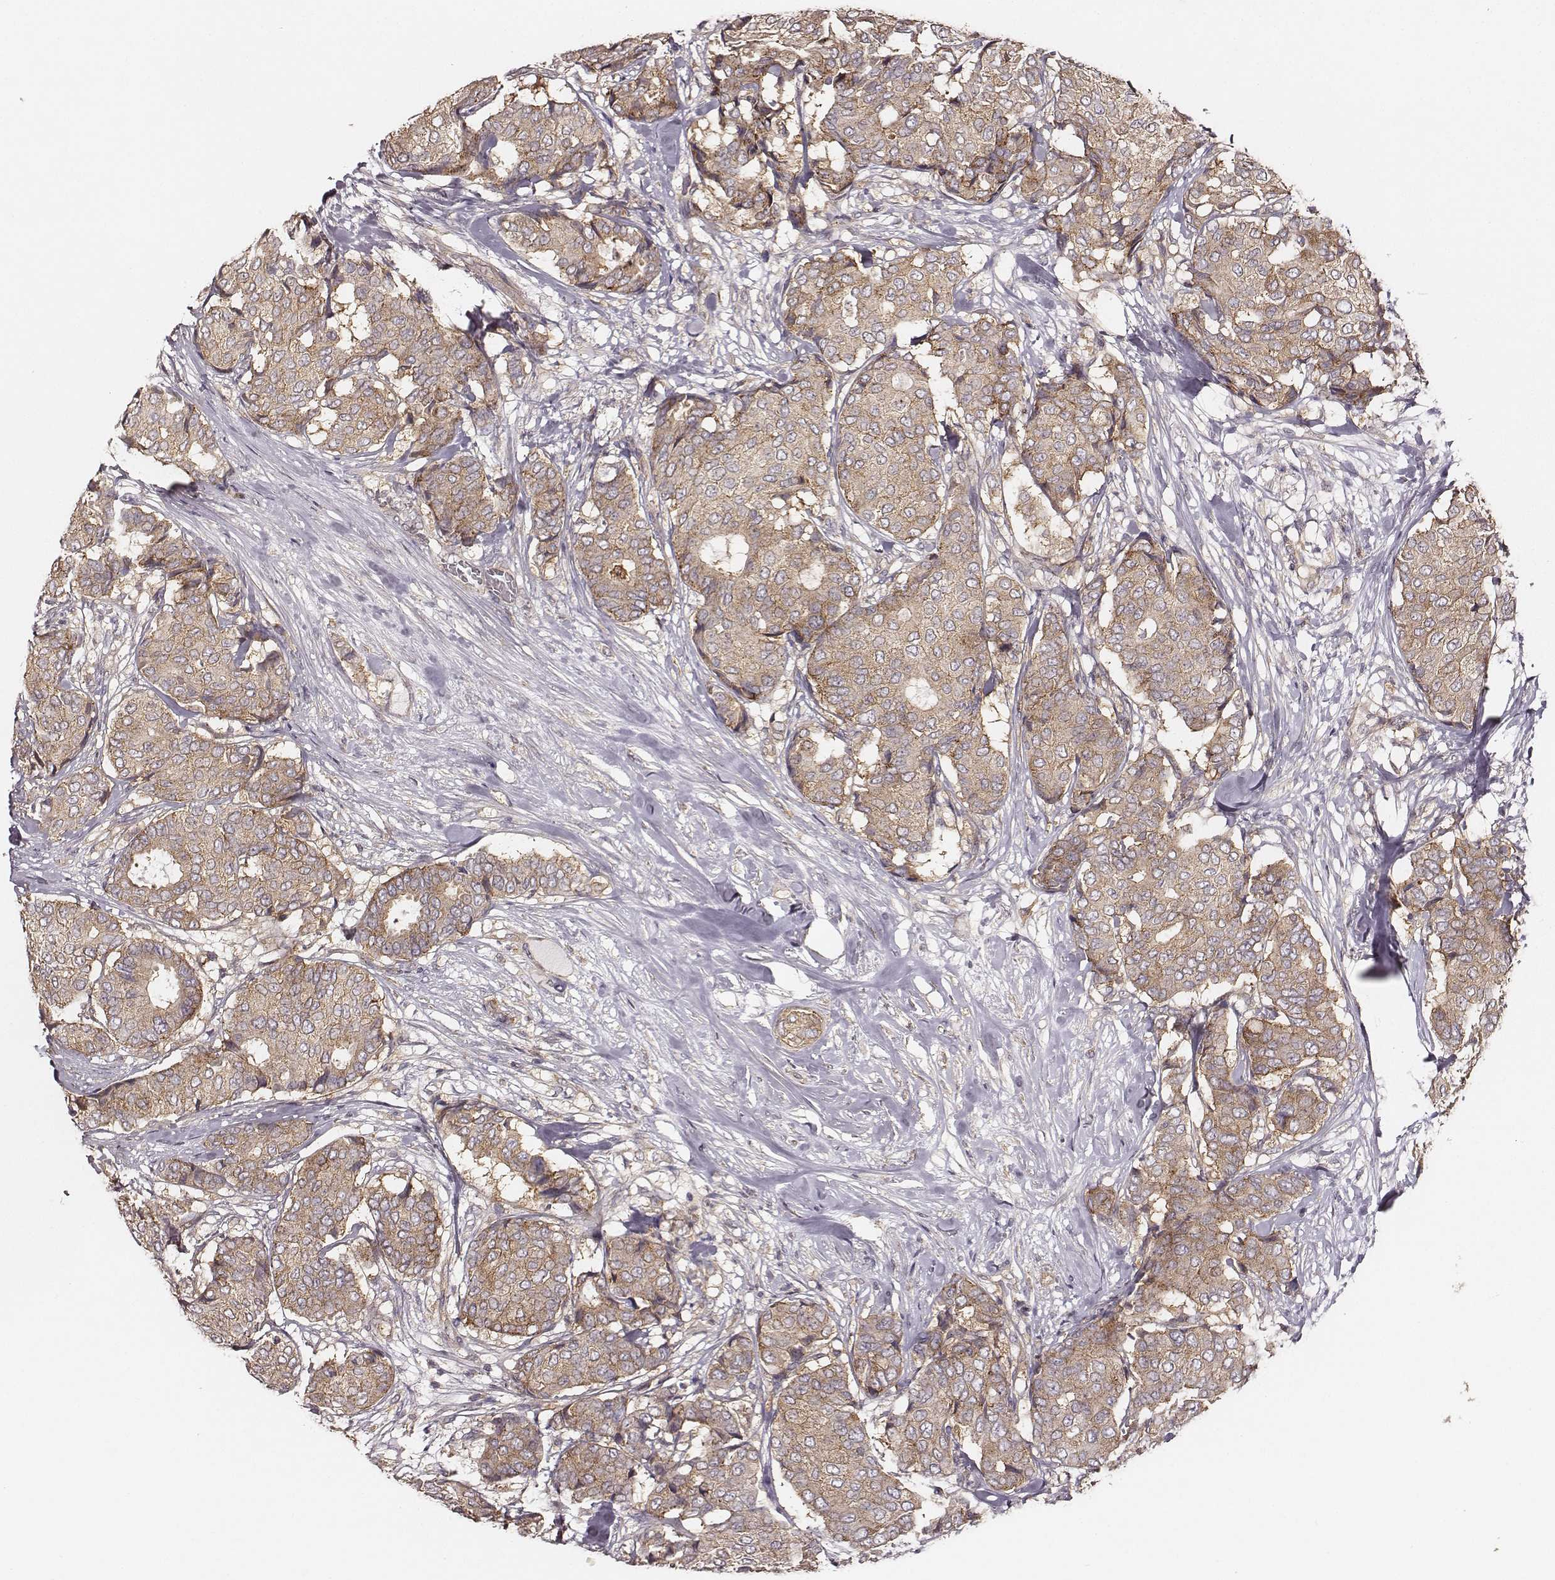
{"staining": {"intensity": "weak", "quantity": ">75%", "location": "cytoplasmic/membranous"}, "tissue": "breast cancer", "cell_type": "Tumor cells", "image_type": "cancer", "snomed": [{"axis": "morphology", "description": "Duct carcinoma"}, {"axis": "topography", "description": "Breast"}], "caption": "Invasive ductal carcinoma (breast) stained with a brown dye shows weak cytoplasmic/membranous positive positivity in about >75% of tumor cells.", "gene": "VPS26A", "patient": {"sex": "female", "age": 75}}